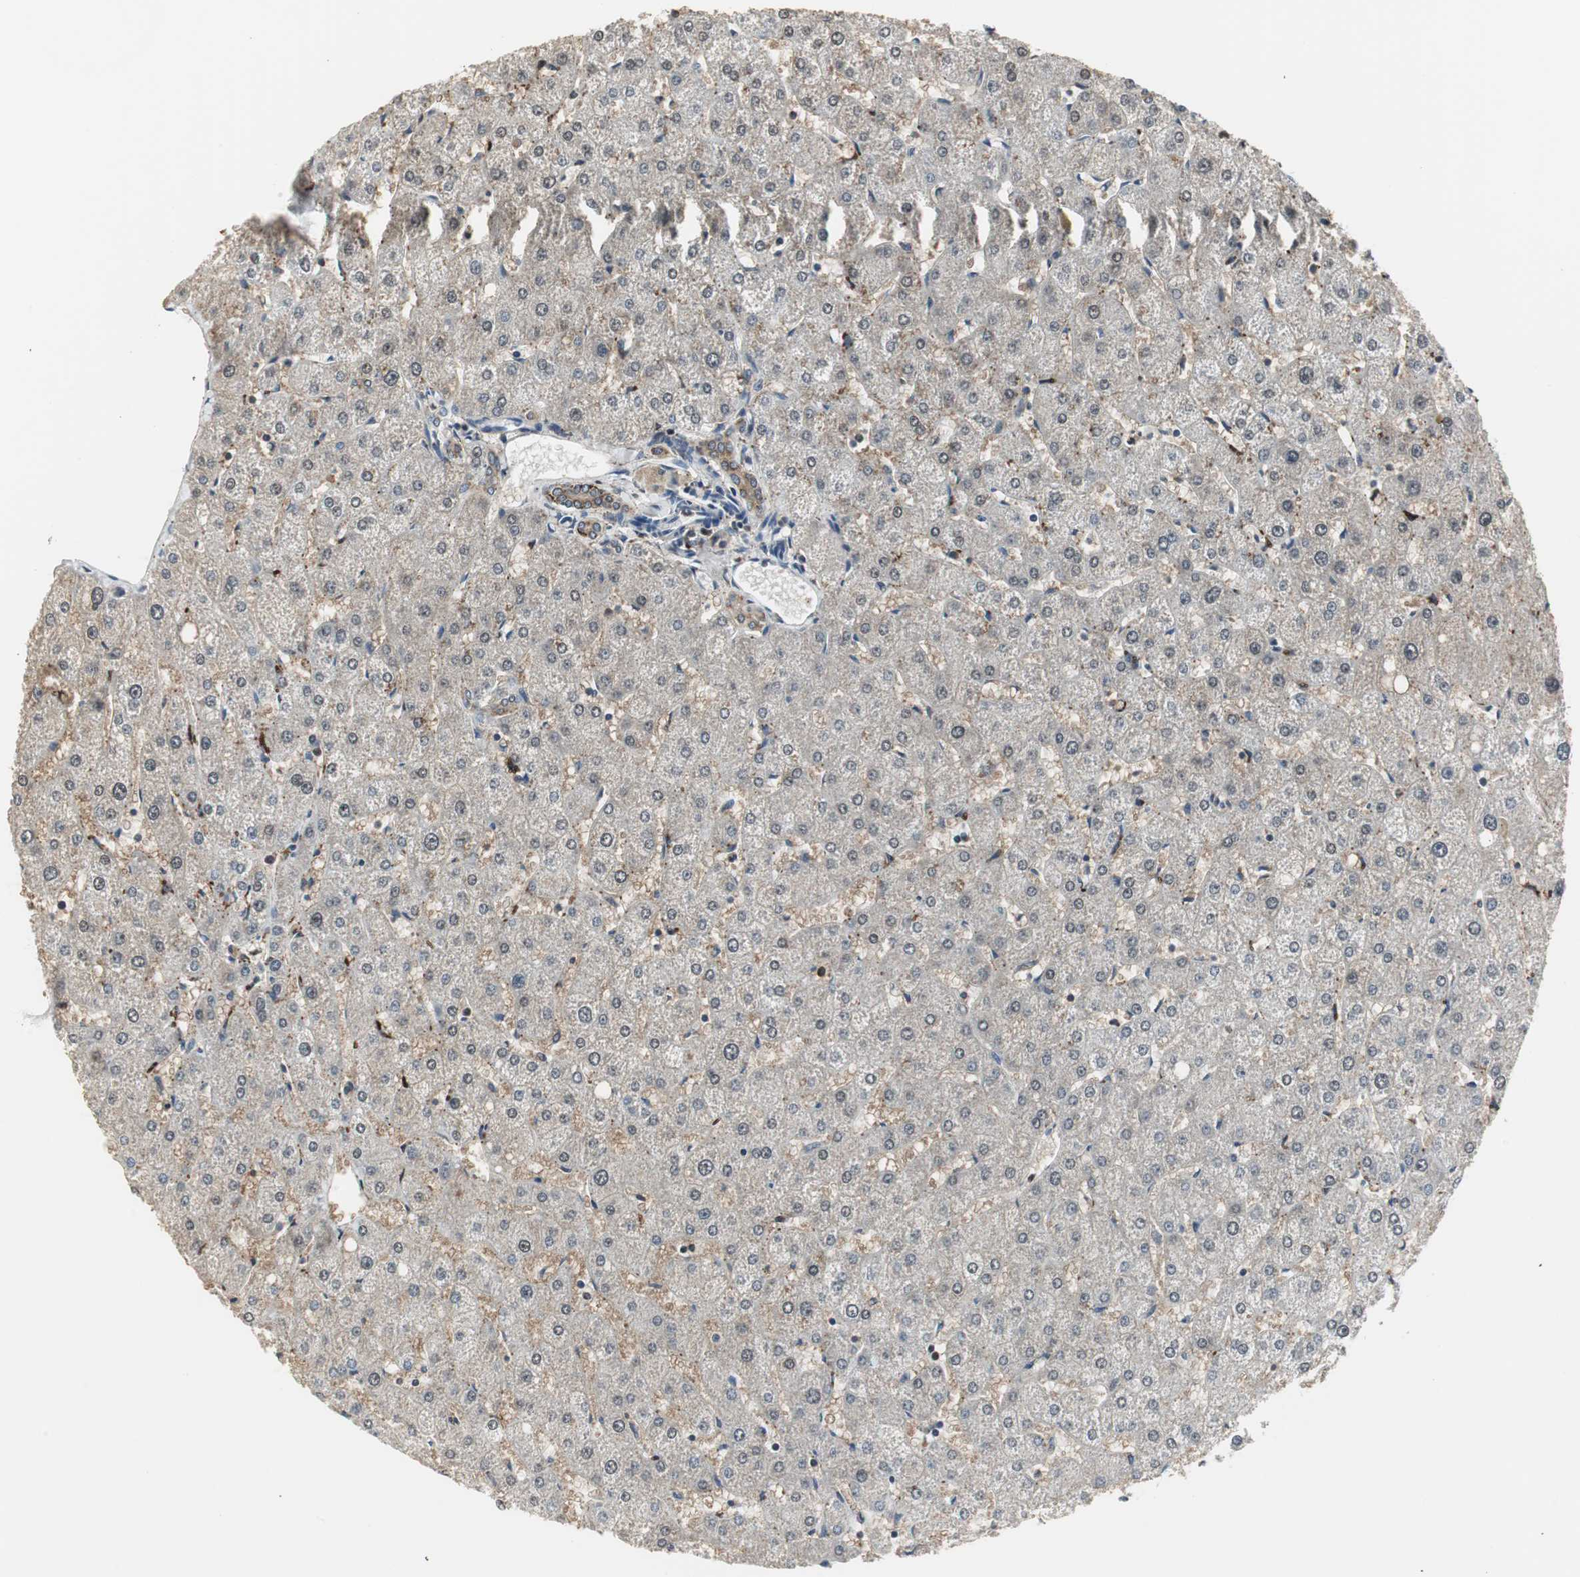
{"staining": {"intensity": "moderate", "quantity": ">75%", "location": "cytoplasmic/membranous"}, "tissue": "liver", "cell_type": "Cholangiocytes", "image_type": "normal", "snomed": [{"axis": "morphology", "description": "Normal tissue, NOS"}, {"axis": "topography", "description": "Liver"}], "caption": "Protein staining shows moderate cytoplasmic/membranous staining in about >75% of cholangiocytes in normal liver. Ihc stains the protein in brown and the nuclei are stained blue.", "gene": "PLIN3", "patient": {"sex": "male", "age": 67}}